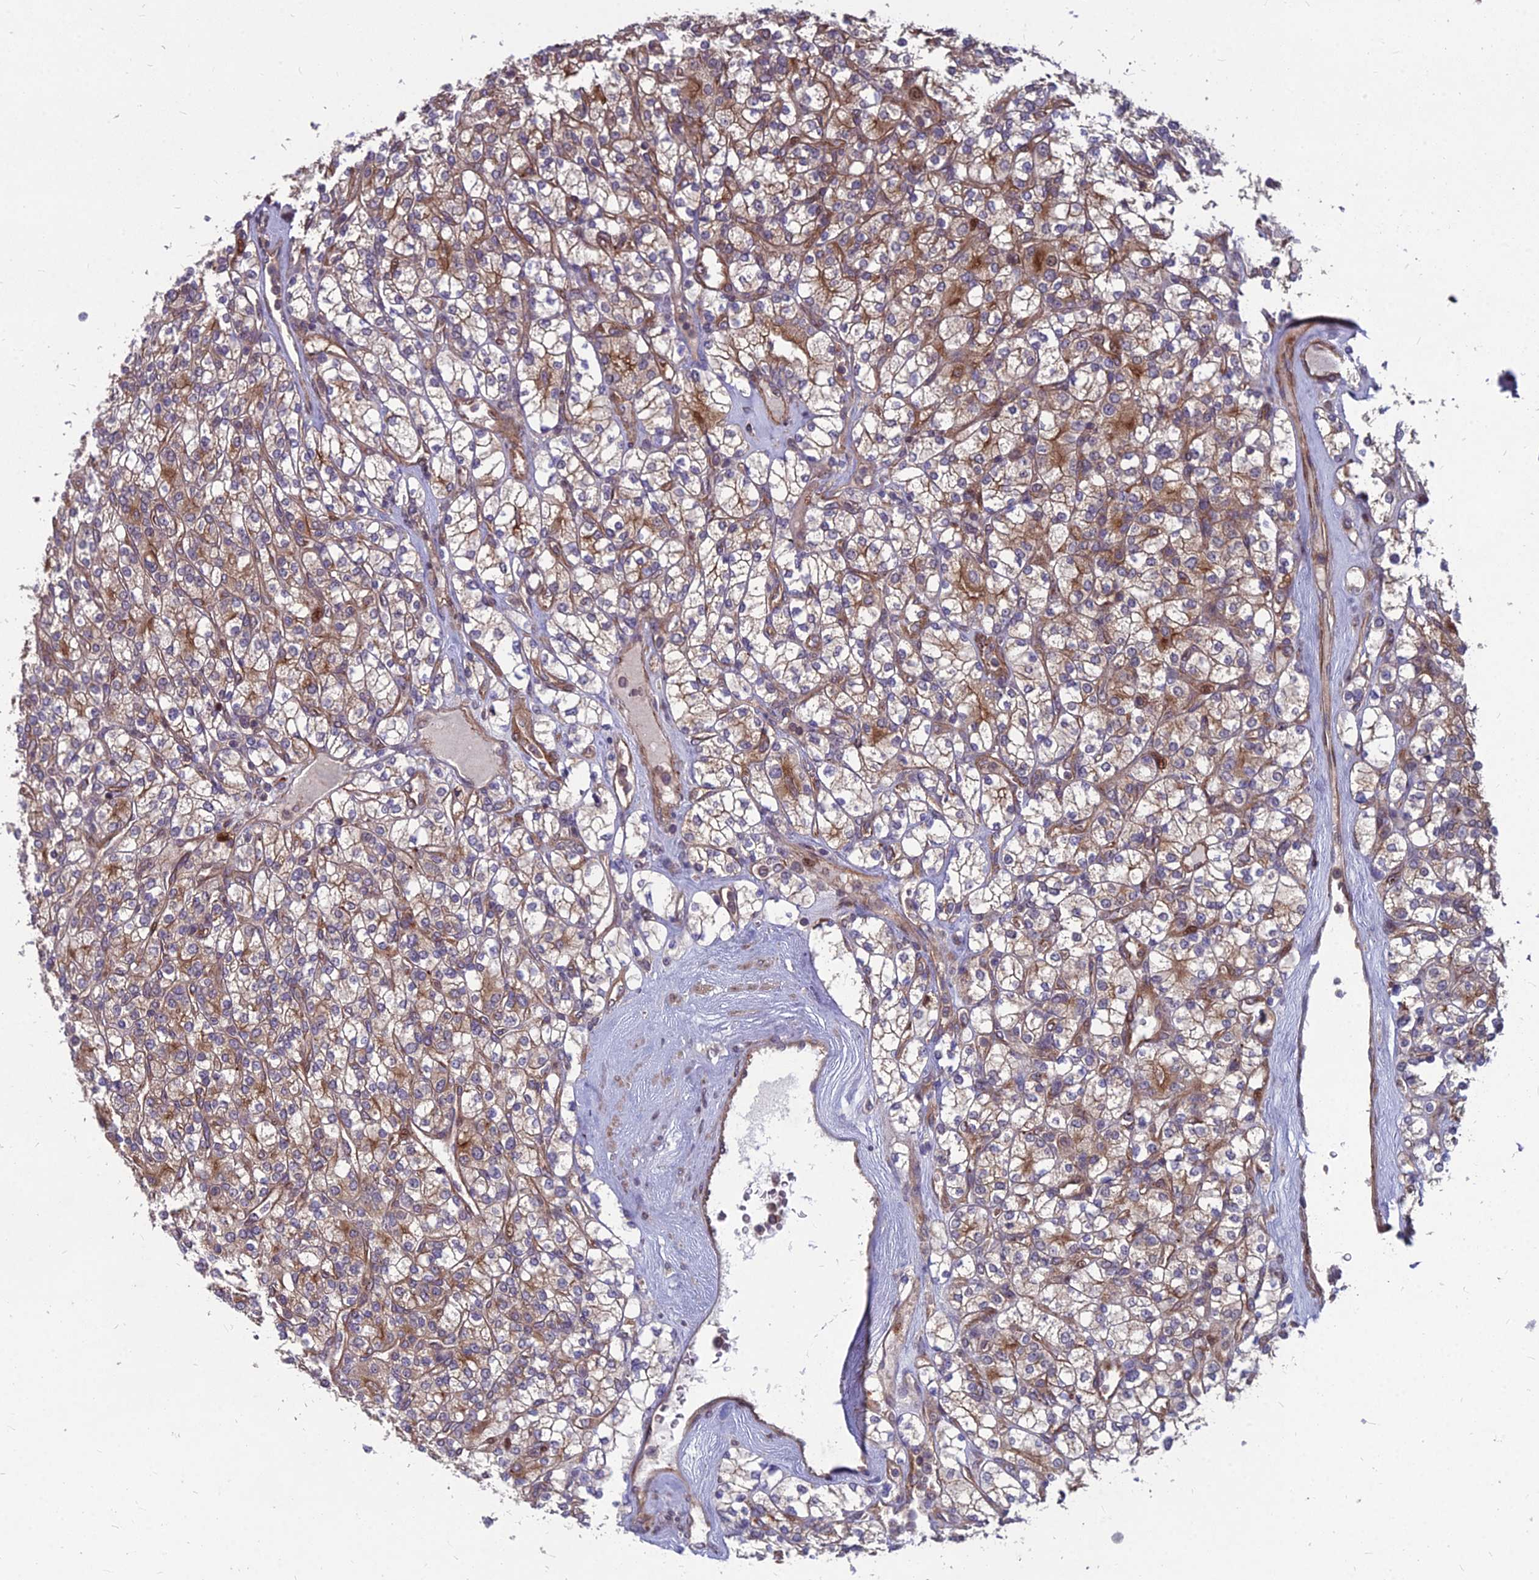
{"staining": {"intensity": "moderate", "quantity": "25%-75%", "location": "cytoplasmic/membranous"}, "tissue": "renal cancer", "cell_type": "Tumor cells", "image_type": "cancer", "snomed": [{"axis": "morphology", "description": "Adenocarcinoma, NOS"}, {"axis": "topography", "description": "Kidney"}], "caption": "High-magnification brightfield microscopy of renal cancer (adenocarcinoma) stained with DAB (brown) and counterstained with hematoxylin (blue). tumor cells exhibit moderate cytoplasmic/membranous expression is present in approximately25%-75% of cells. (Stains: DAB (3,3'-diaminobenzidine) in brown, nuclei in blue, Microscopy: brightfield microscopy at high magnification).", "gene": "MFSD8", "patient": {"sex": "male", "age": 77}}